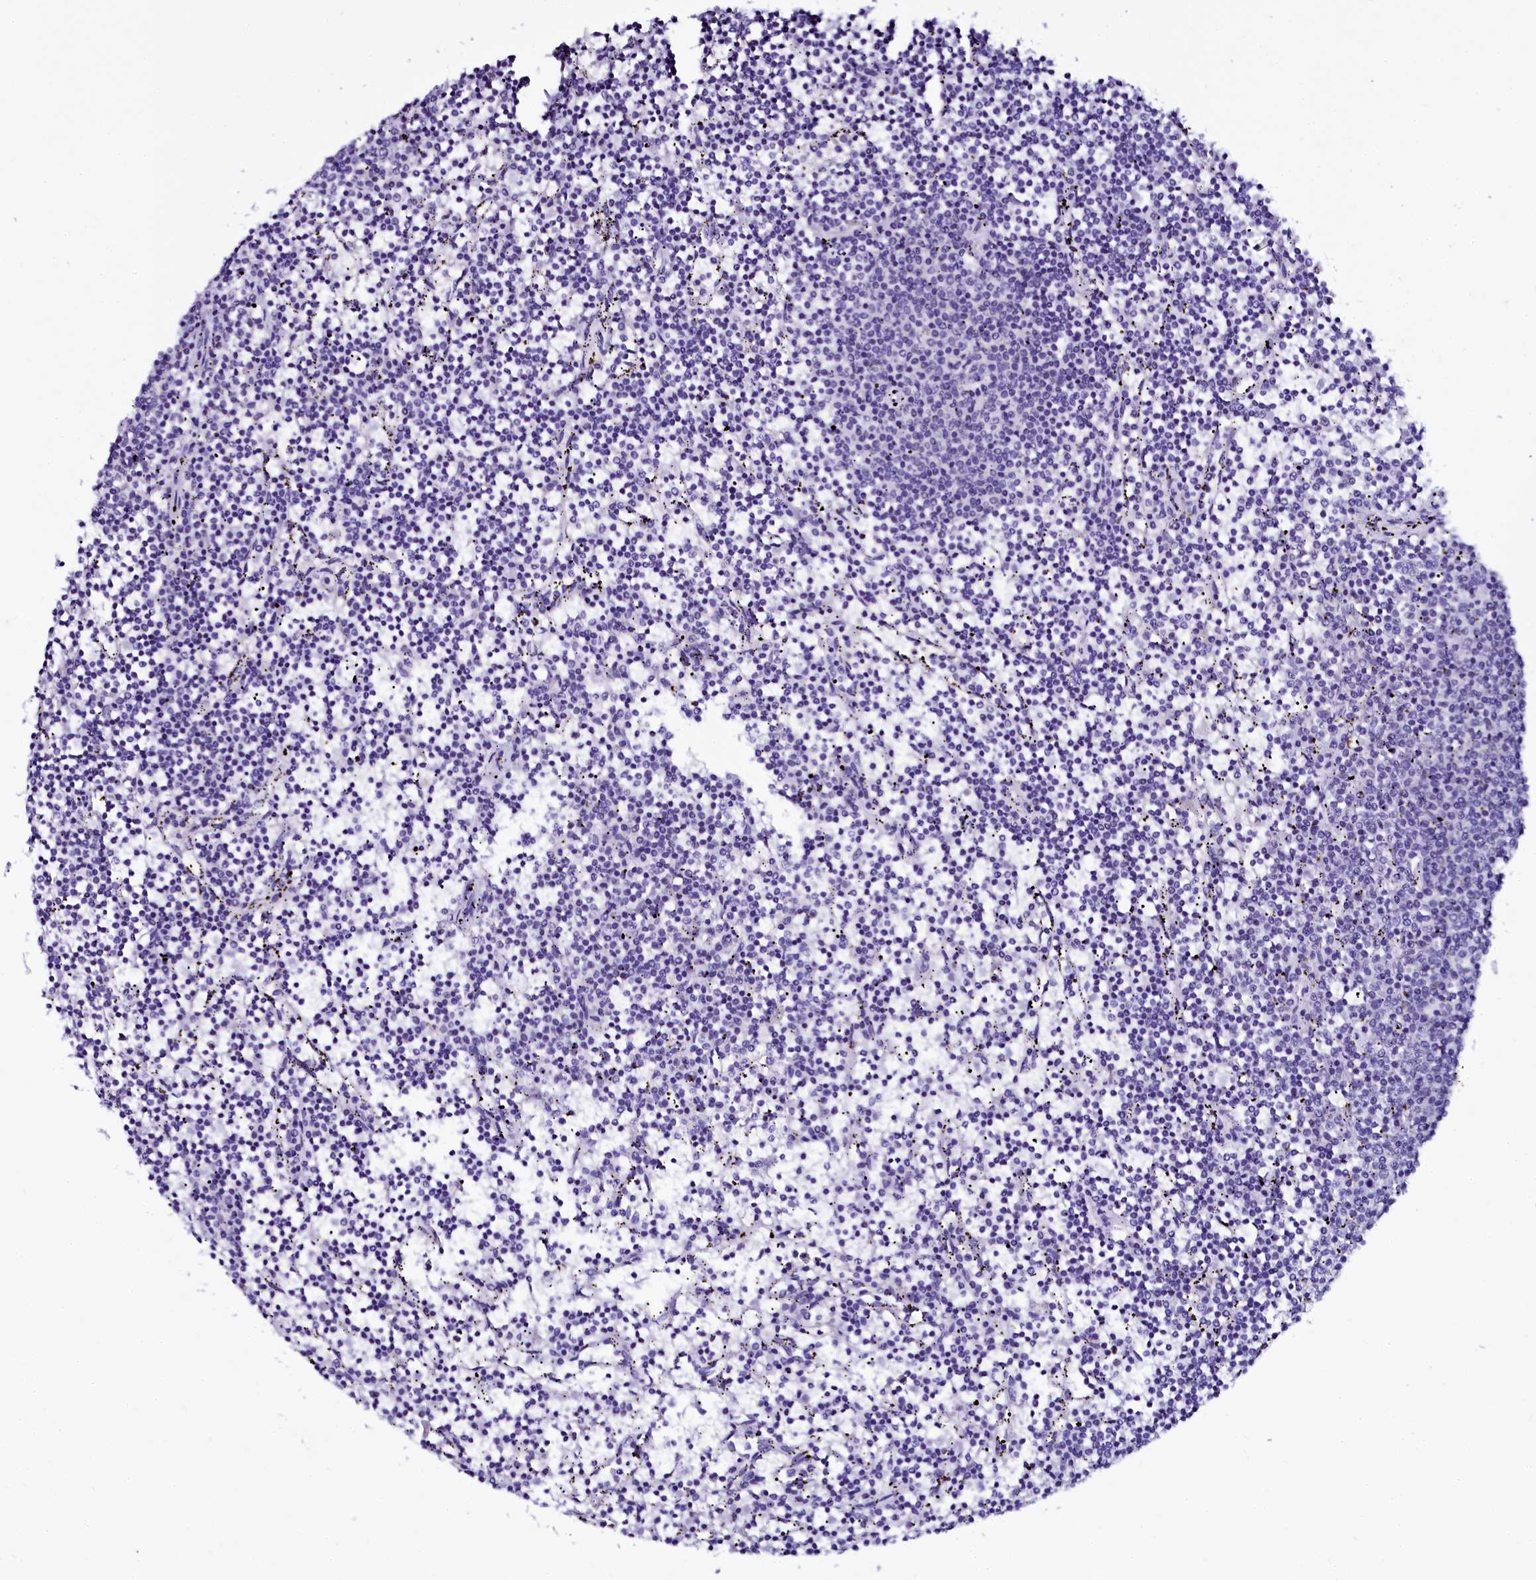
{"staining": {"intensity": "negative", "quantity": "none", "location": "none"}, "tissue": "lymphoma", "cell_type": "Tumor cells", "image_type": "cancer", "snomed": [{"axis": "morphology", "description": "Malignant lymphoma, non-Hodgkin's type, Low grade"}, {"axis": "topography", "description": "Spleen"}], "caption": "DAB immunohistochemical staining of lymphoma shows no significant staining in tumor cells.", "gene": "SORD", "patient": {"sex": "female", "age": 50}}